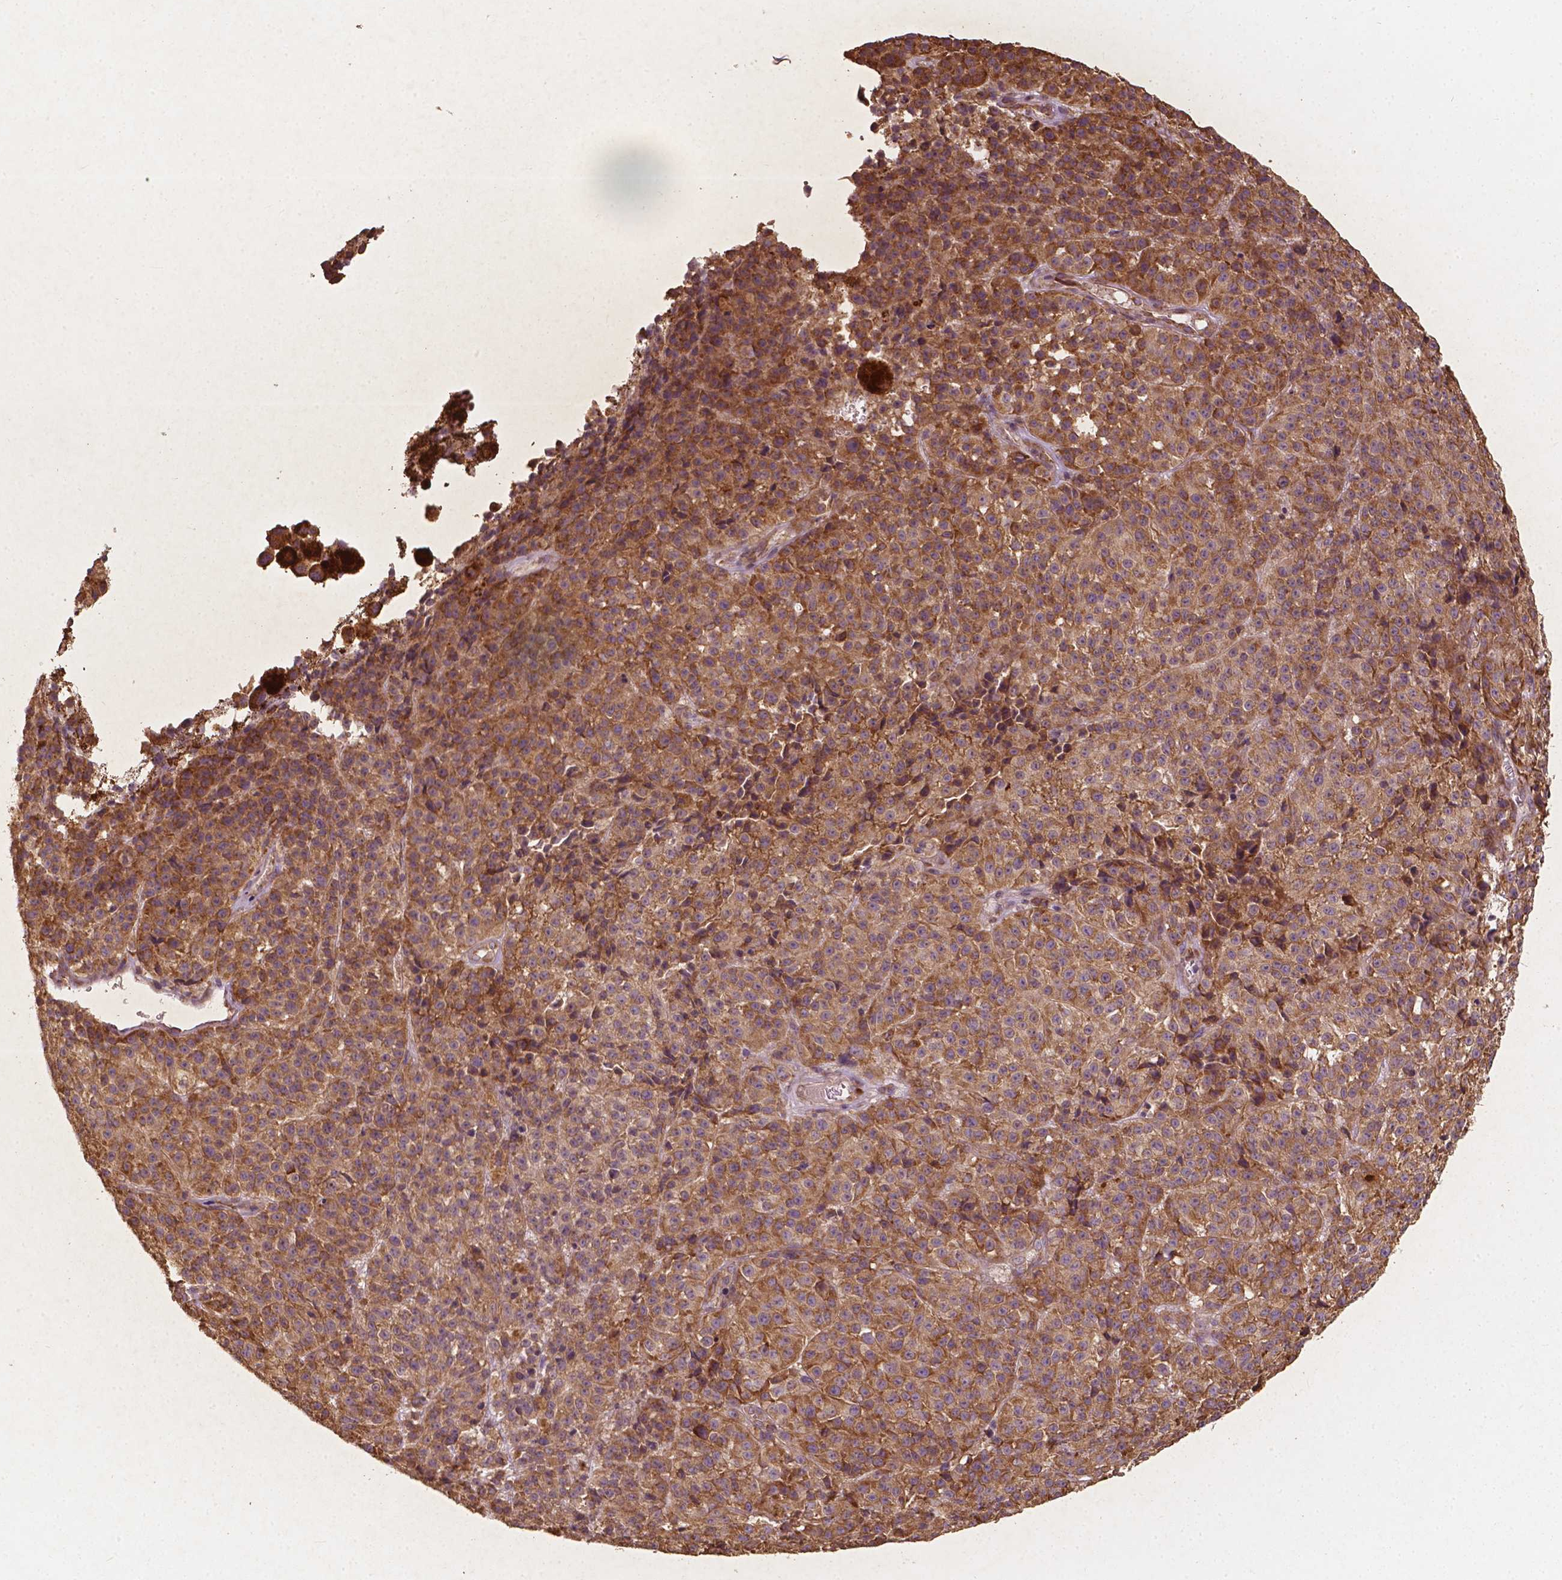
{"staining": {"intensity": "moderate", "quantity": ">75%", "location": "cytoplasmic/membranous"}, "tissue": "melanoma", "cell_type": "Tumor cells", "image_type": "cancer", "snomed": [{"axis": "morphology", "description": "Malignant melanoma, NOS"}, {"axis": "topography", "description": "Skin"}], "caption": "A brown stain highlights moderate cytoplasmic/membranous staining of a protein in human malignant melanoma tumor cells.", "gene": "G3BP1", "patient": {"sex": "female", "age": 58}}